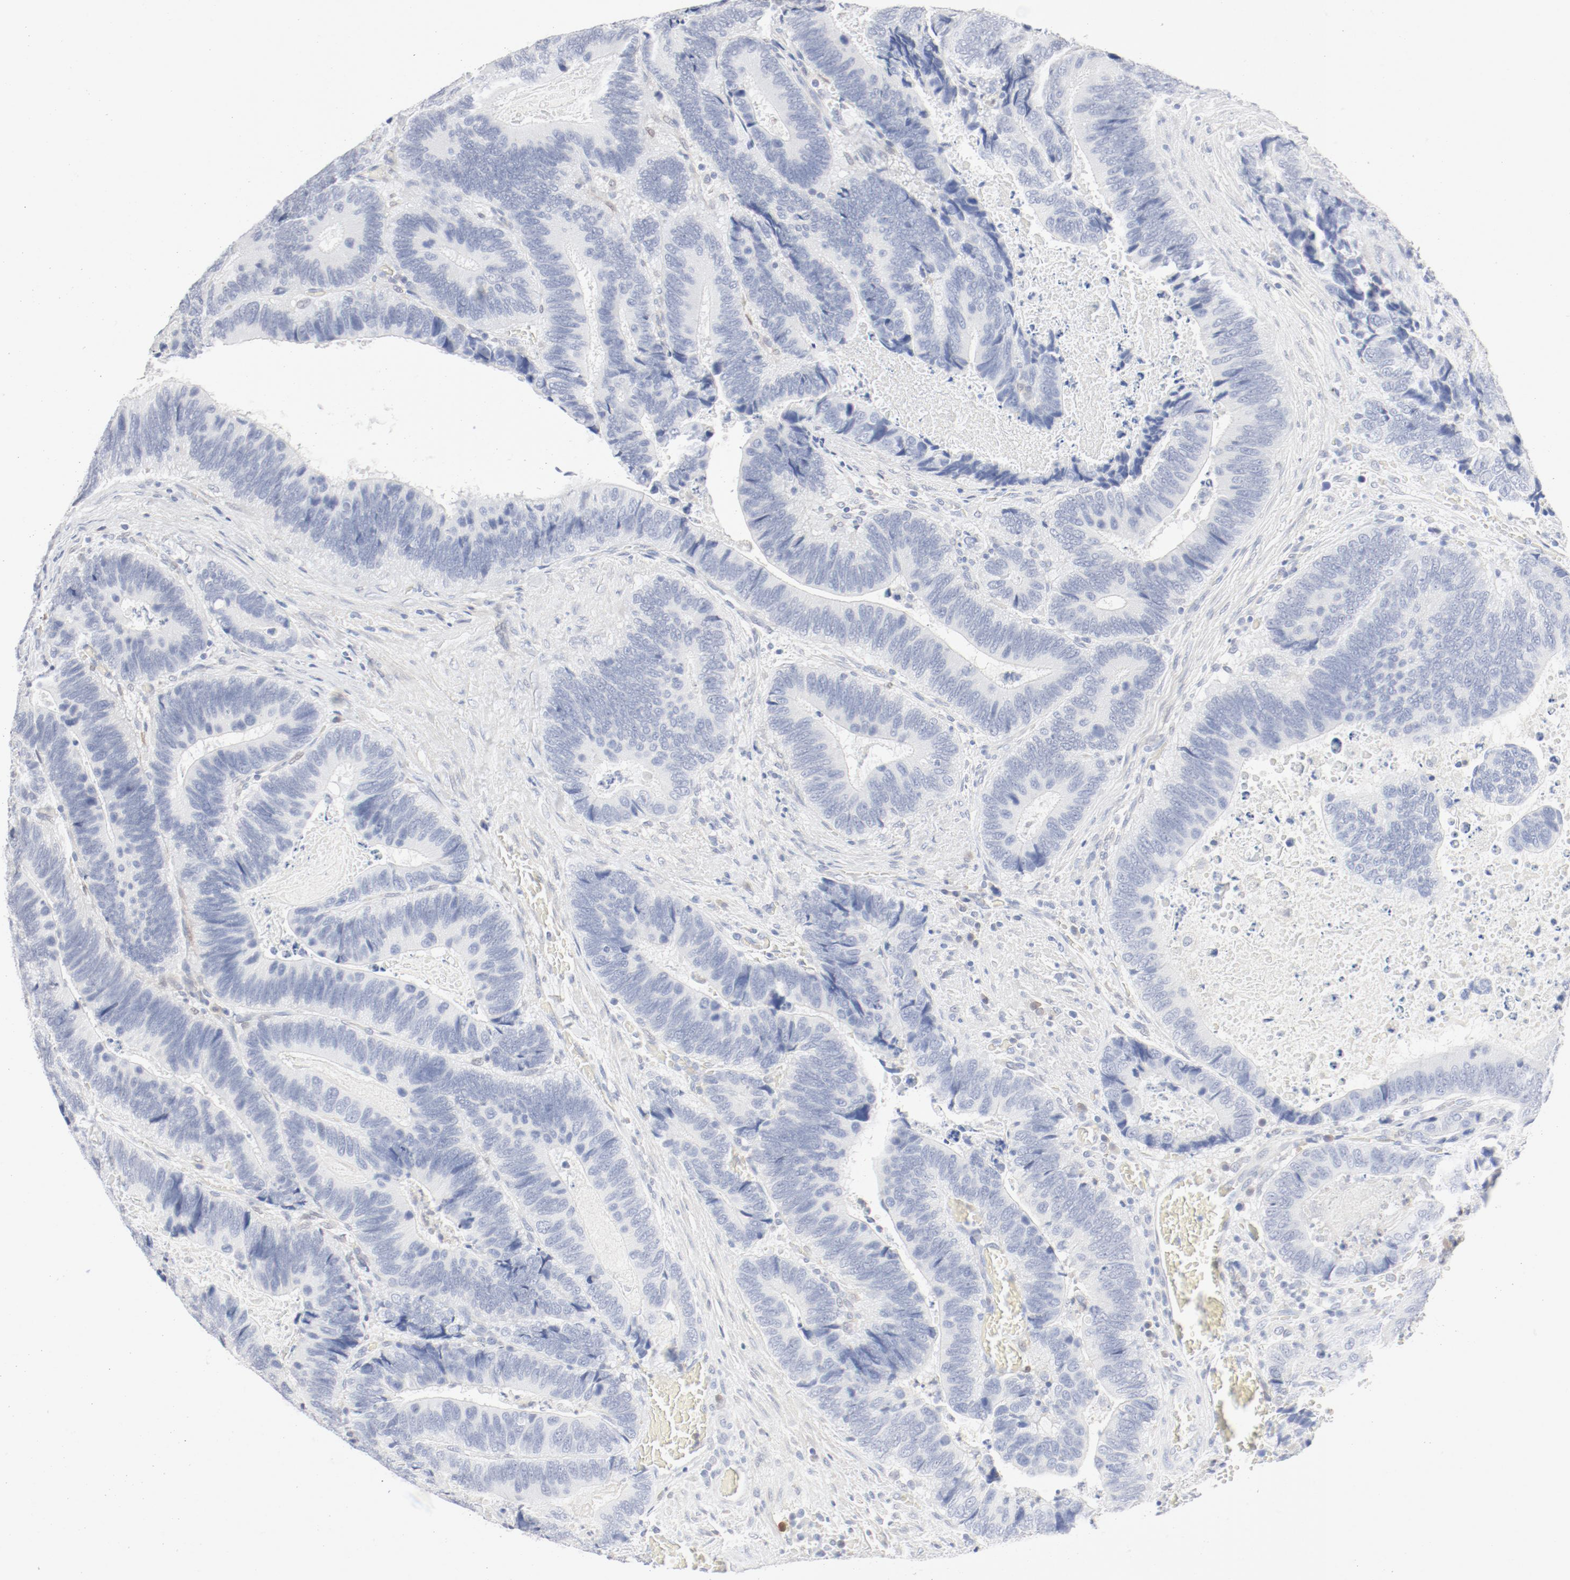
{"staining": {"intensity": "negative", "quantity": "none", "location": "none"}, "tissue": "colorectal cancer", "cell_type": "Tumor cells", "image_type": "cancer", "snomed": [{"axis": "morphology", "description": "Adenocarcinoma, NOS"}, {"axis": "topography", "description": "Colon"}], "caption": "Tumor cells show no significant positivity in colorectal cancer (adenocarcinoma). (DAB (3,3'-diaminobenzidine) immunohistochemistry (IHC) visualized using brightfield microscopy, high magnification).", "gene": "PGM1", "patient": {"sex": "male", "age": 72}}